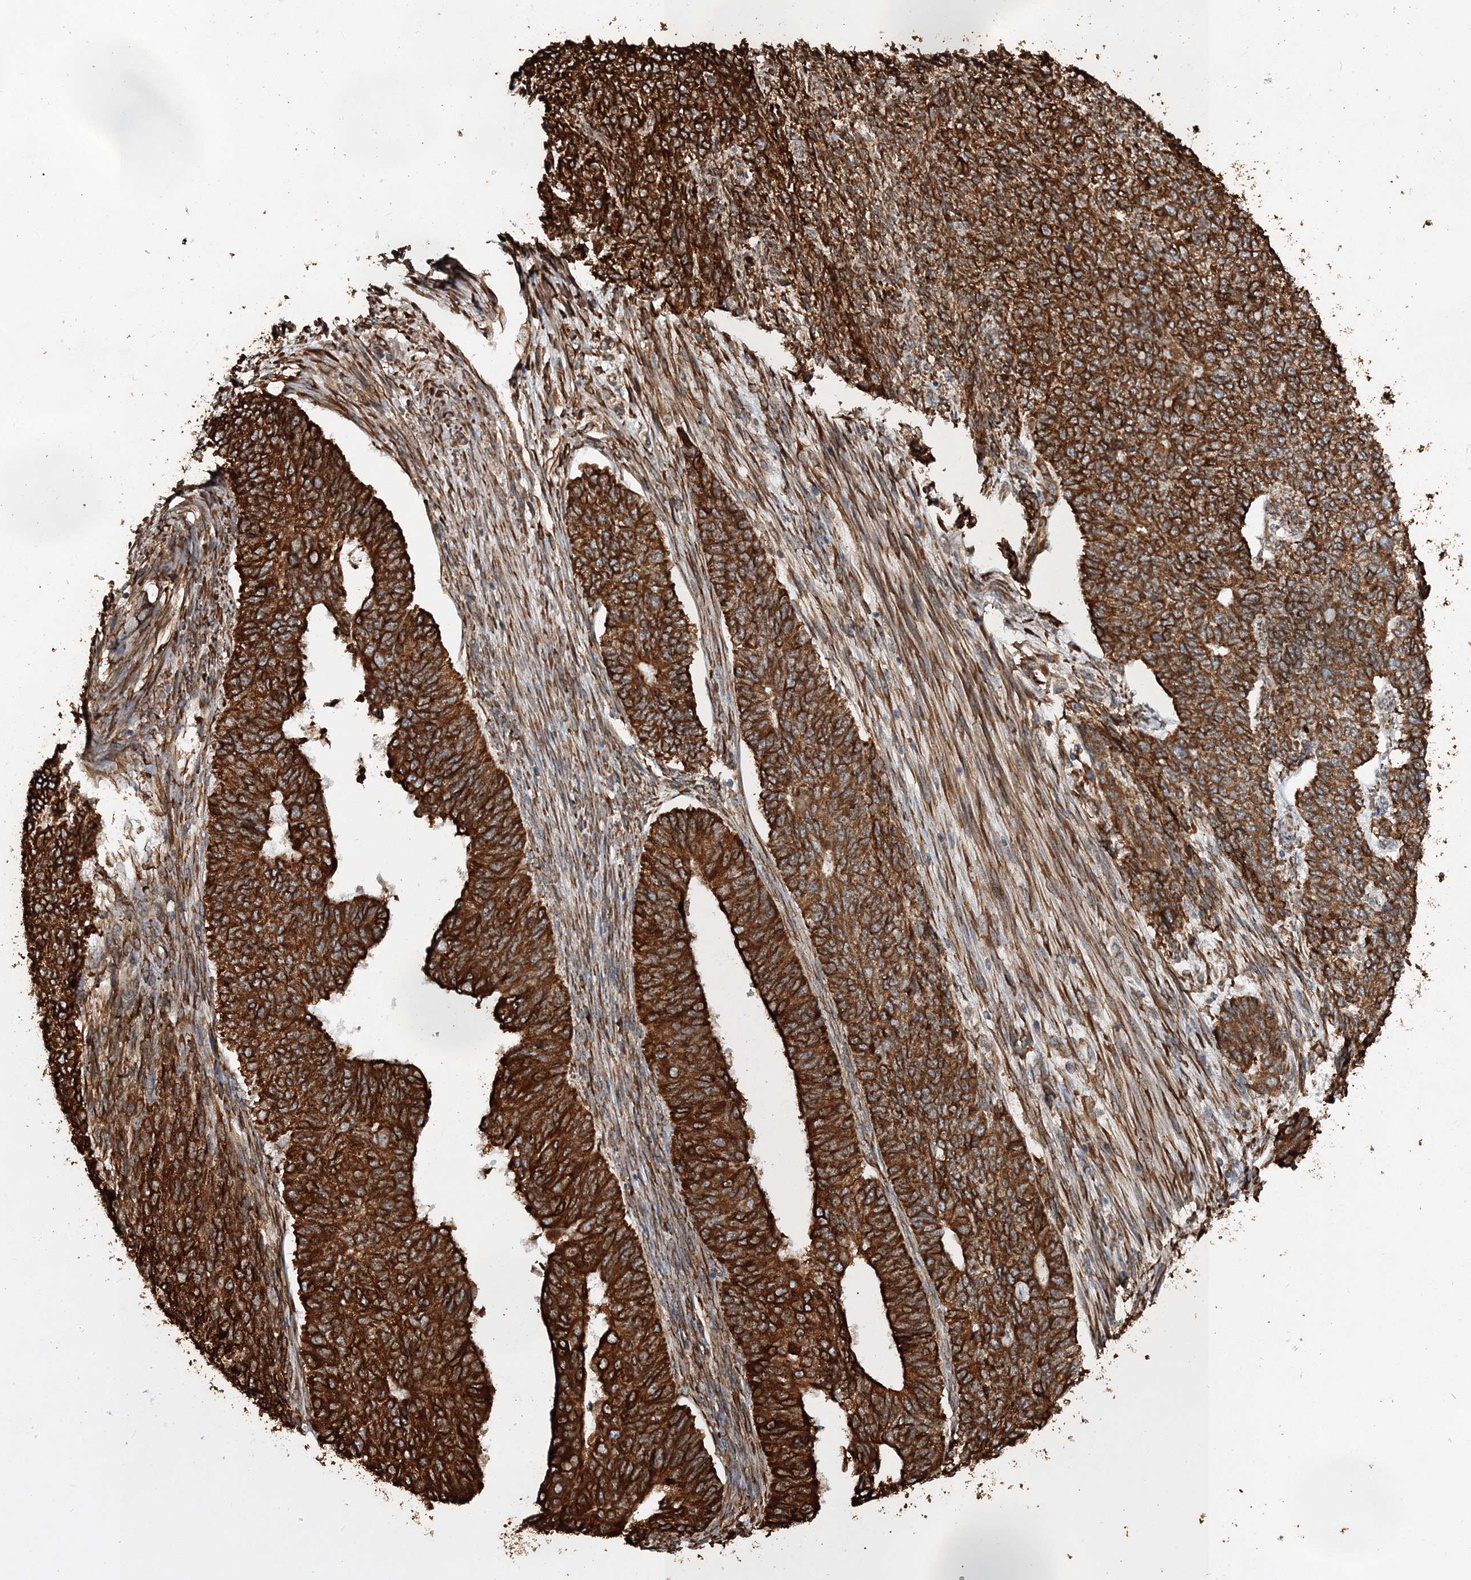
{"staining": {"intensity": "strong", "quantity": ">75%", "location": "cytoplasmic/membranous"}, "tissue": "endometrial cancer", "cell_type": "Tumor cells", "image_type": "cancer", "snomed": [{"axis": "morphology", "description": "Adenocarcinoma, NOS"}, {"axis": "topography", "description": "Endometrium"}], "caption": "Strong cytoplasmic/membranous staining for a protein is seen in approximately >75% of tumor cells of endometrial cancer (adenocarcinoma) using immunohistochemistry (IHC).", "gene": "SCRN3", "patient": {"sex": "female", "age": 32}}